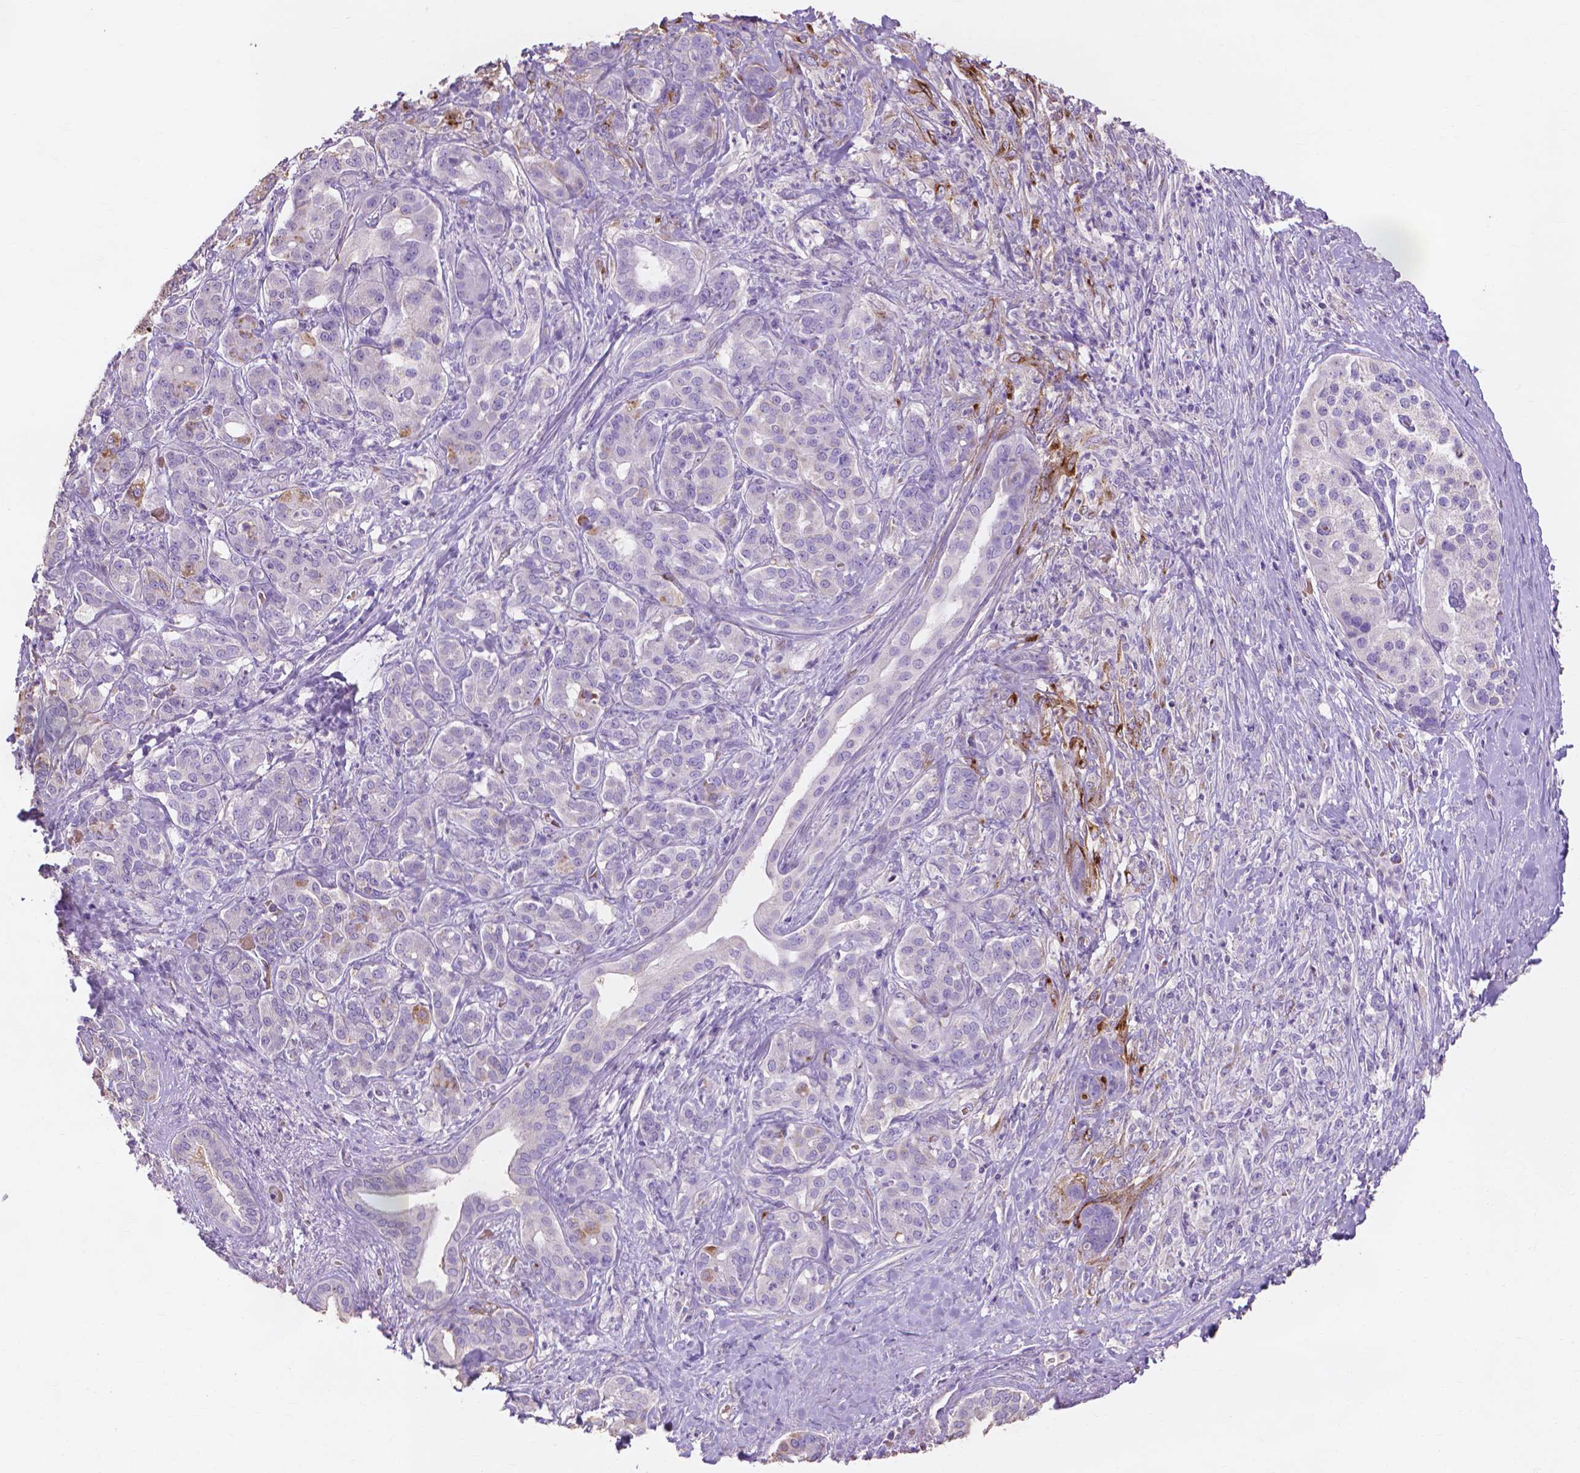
{"staining": {"intensity": "negative", "quantity": "none", "location": "none"}, "tissue": "pancreatic cancer", "cell_type": "Tumor cells", "image_type": "cancer", "snomed": [{"axis": "morphology", "description": "Normal tissue, NOS"}, {"axis": "morphology", "description": "Inflammation, NOS"}, {"axis": "morphology", "description": "Adenocarcinoma, NOS"}, {"axis": "topography", "description": "Pancreas"}], "caption": "Pancreatic adenocarcinoma was stained to show a protein in brown. There is no significant positivity in tumor cells. (Brightfield microscopy of DAB IHC at high magnification).", "gene": "MMP11", "patient": {"sex": "male", "age": 57}}